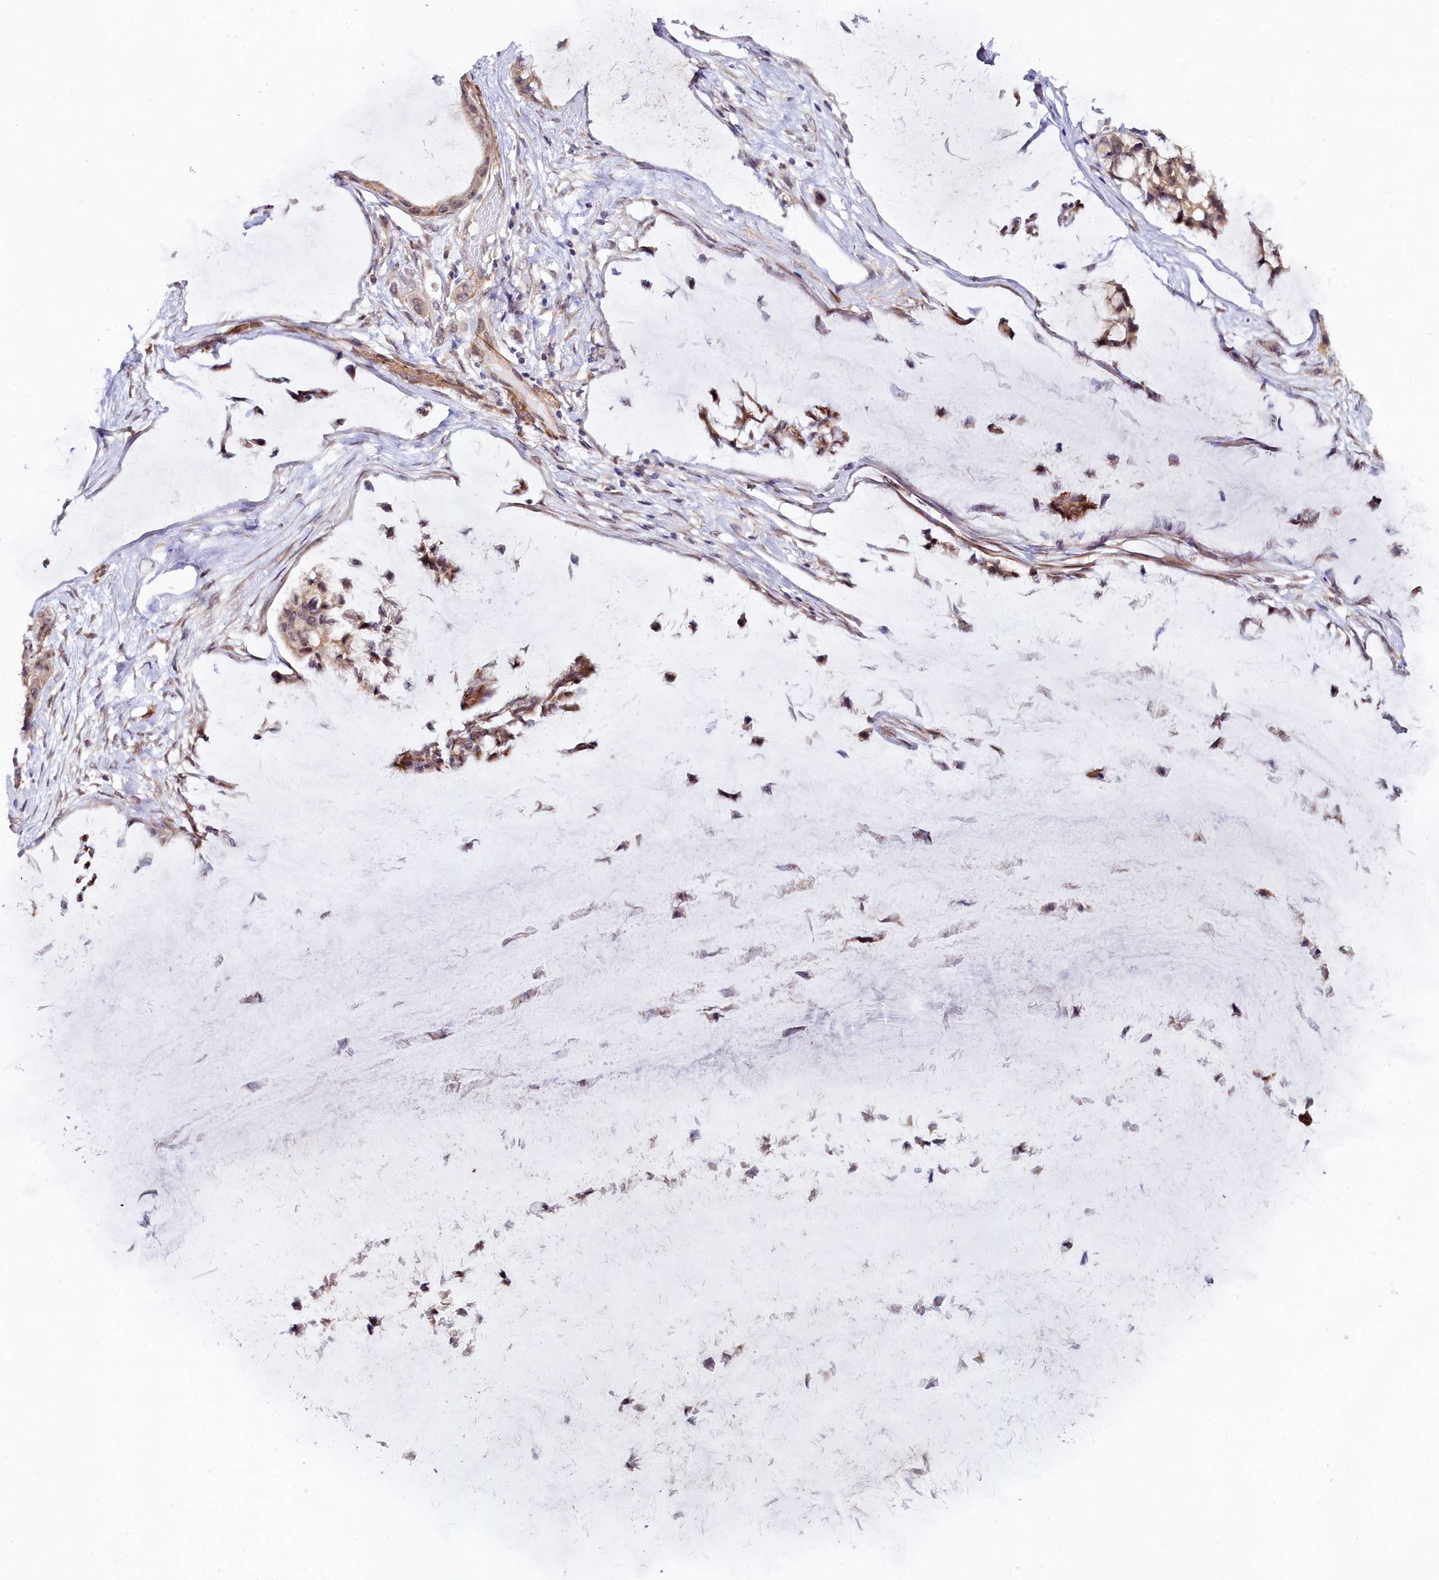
{"staining": {"intensity": "moderate", "quantity": ">75%", "location": "cytoplasmic/membranous"}, "tissue": "ovarian cancer", "cell_type": "Tumor cells", "image_type": "cancer", "snomed": [{"axis": "morphology", "description": "Cystadenocarcinoma, mucinous, NOS"}, {"axis": "topography", "description": "Ovary"}], "caption": "This photomicrograph exhibits ovarian cancer stained with immunohistochemistry to label a protein in brown. The cytoplasmic/membranous of tumor cells show moderate positivity for the protein. Nuclei are counter-stained blue.", "gene": "C4orf19", "patient": {"sex": "female", "age": 39}}